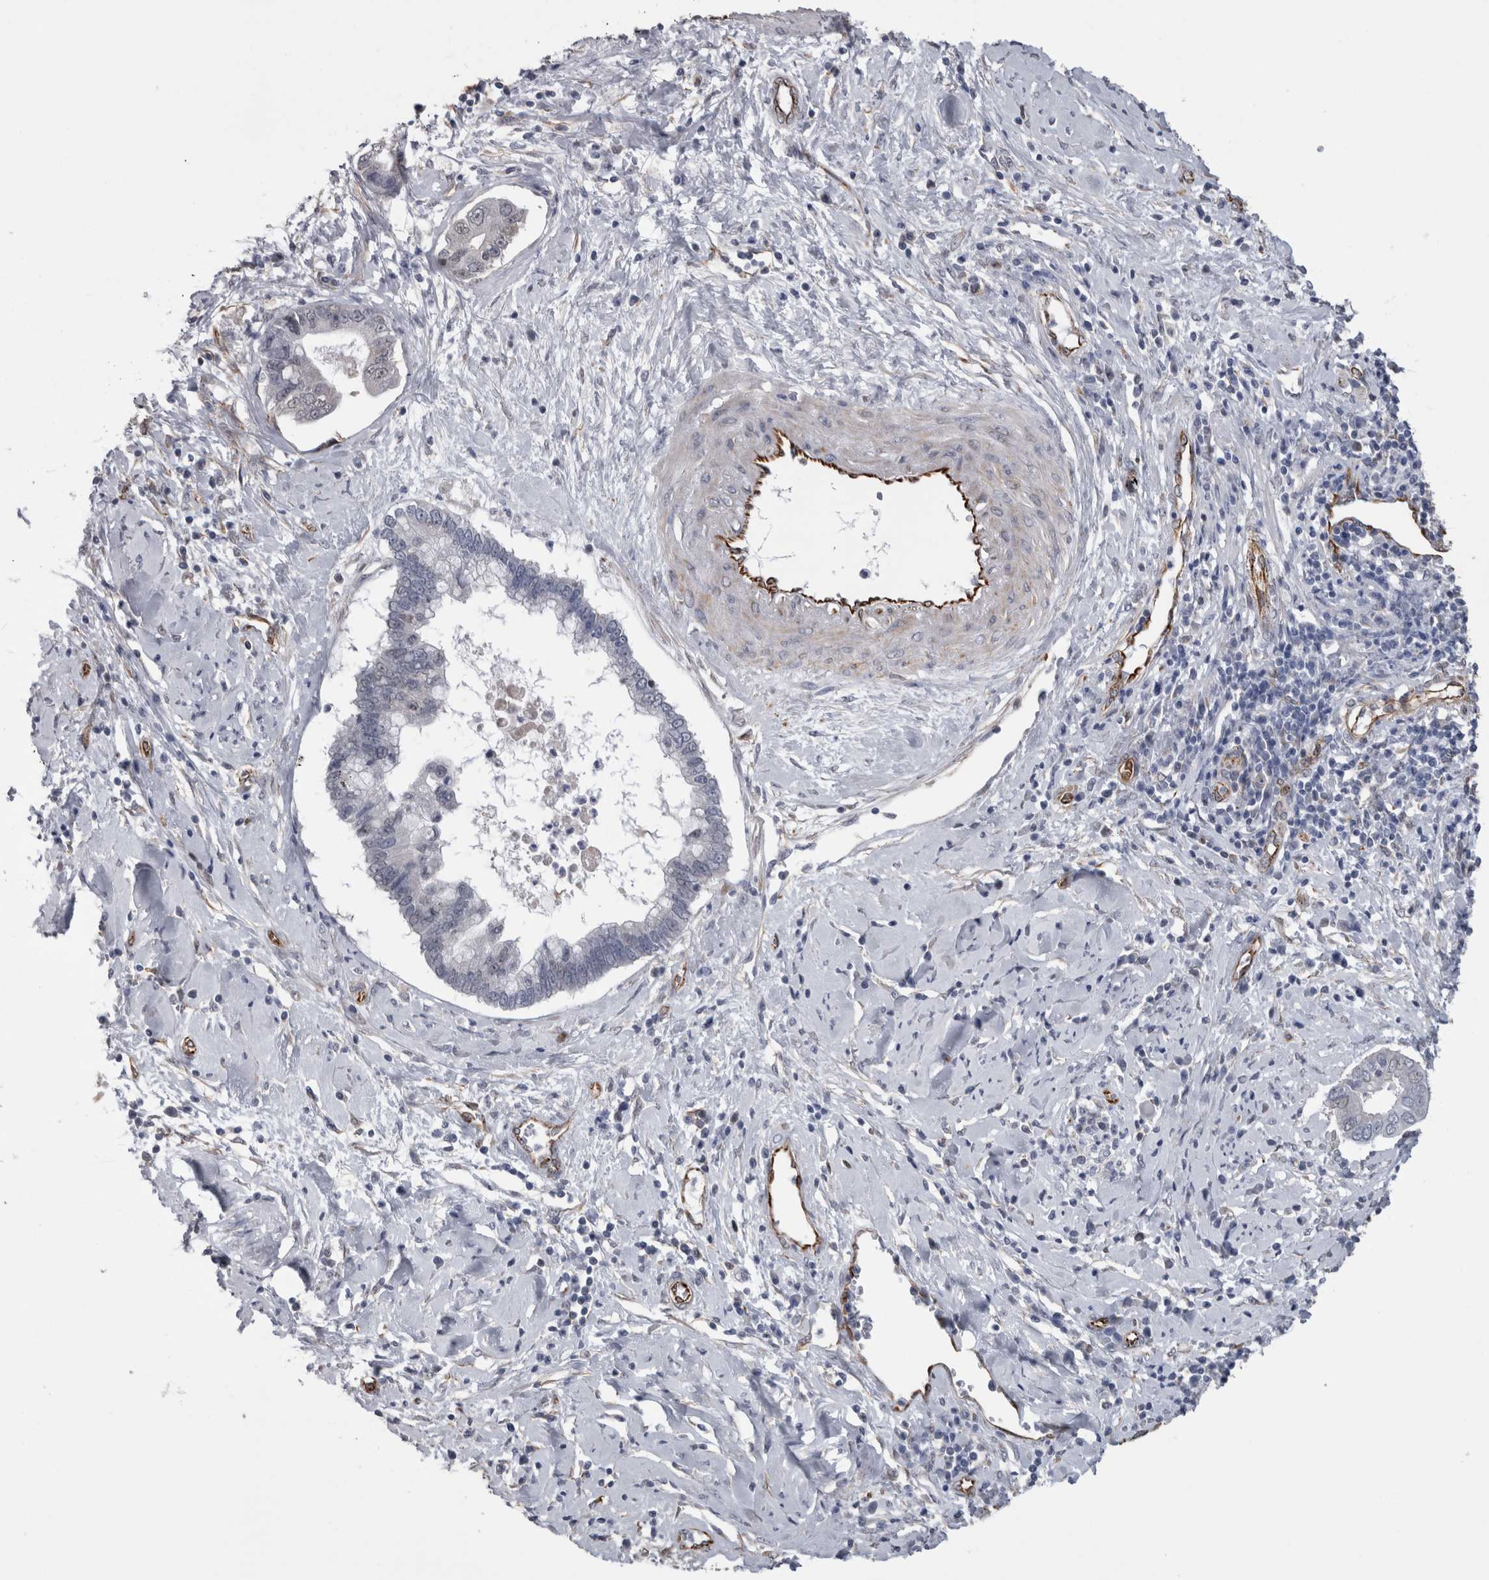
{"staining": {"intensity": "negative", "quantity": "none", "location": "none"}, "tissue": "cervical cancer", "cell_type": "Tumor cells", "image_type": "cancer", "snomed": [{"axis": "morphology", "description": "Adenocarcinoma, NOS"}, {"axis": "topography", "description": "Cervix"}], "caption": "DAB (3,3'-diaminobenzidine) immunohistochemical staining of human adenocarcinoma (cervical) exhibits no significant staining in tumor cells.", "gene": "ACOT7", "patient": {"sex": "female", "age": 44}}